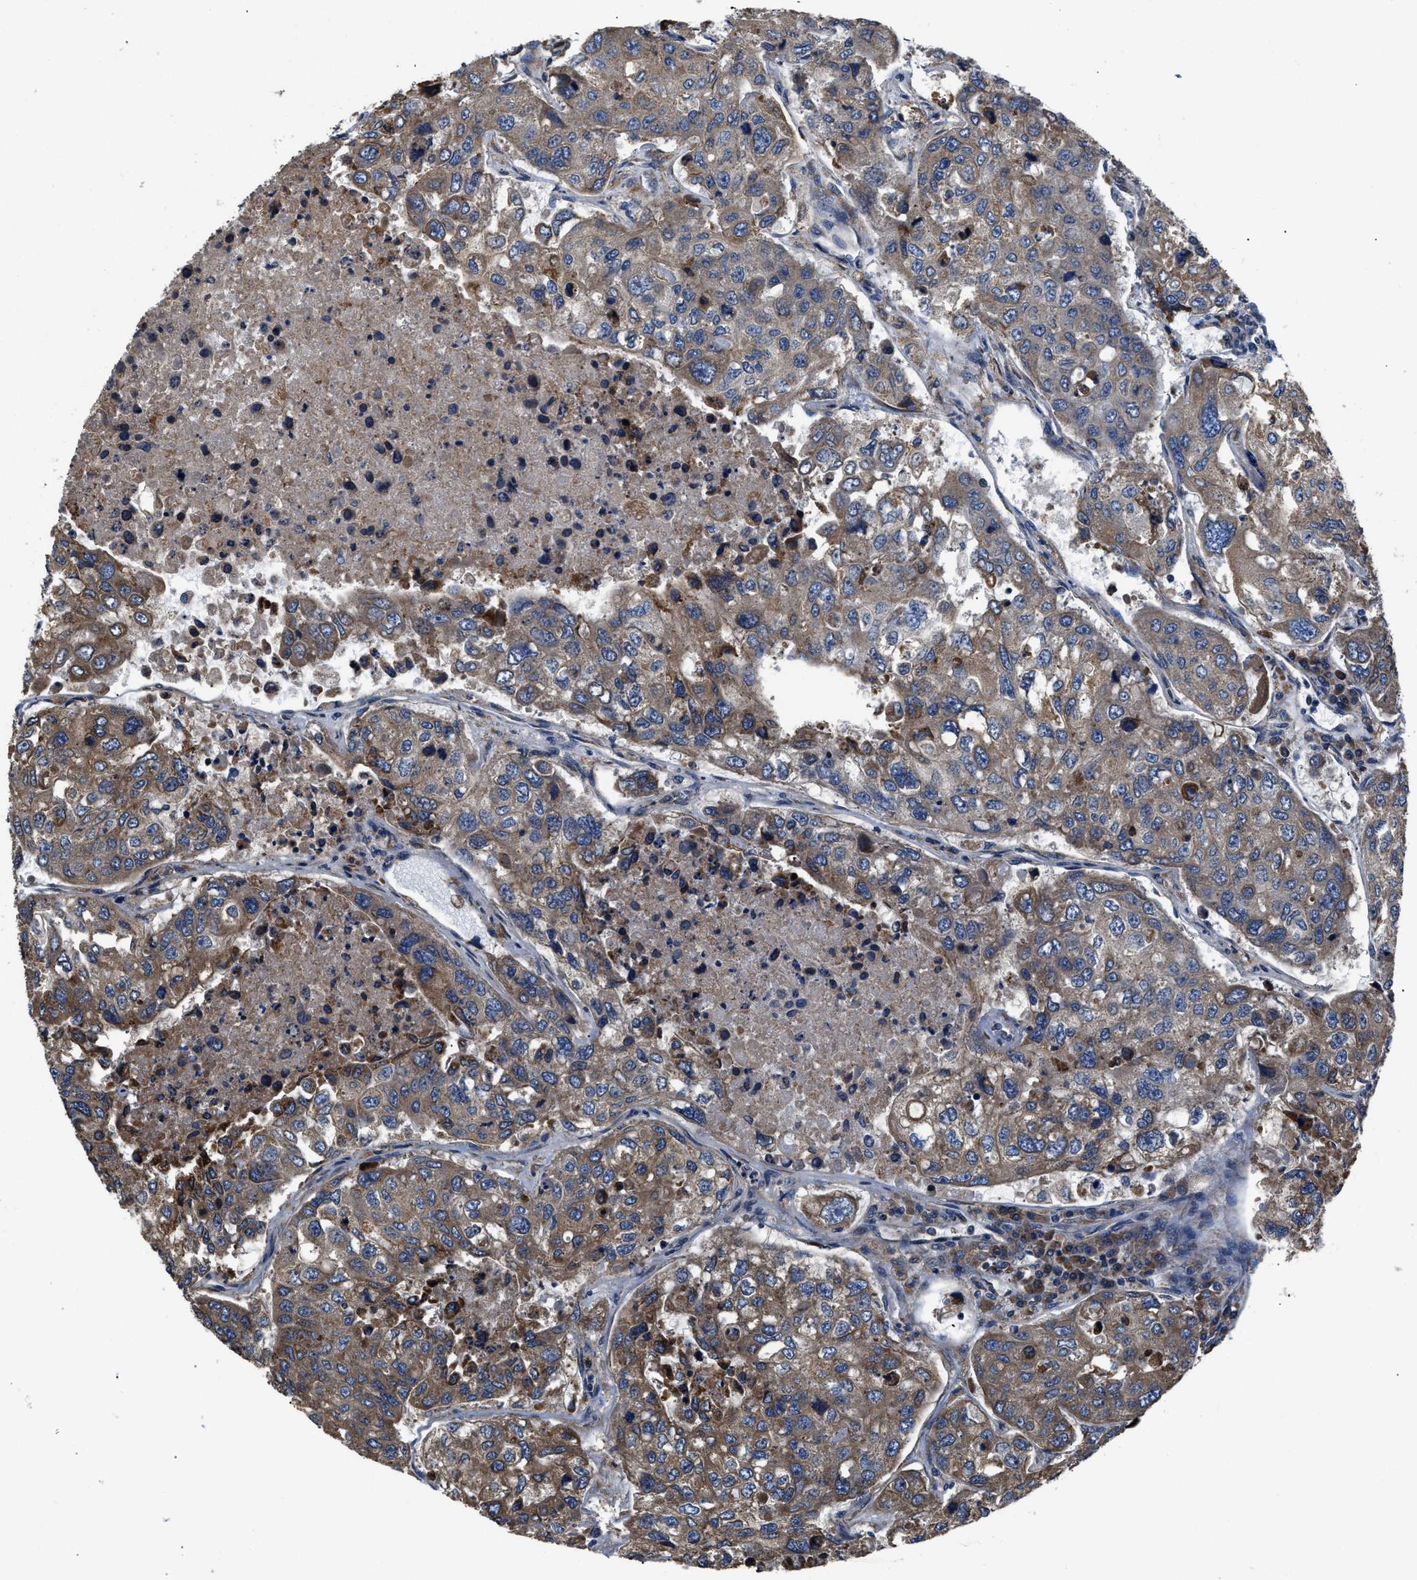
{"staining": {"intensity": "moderate", "quantity": ">75%", "location": "cytoplasmic/membranous"}, "tissue": "urothelial cancer", "cell_type": "Tumor cells", "image_type": "cancer", "snomed": [{"axis": "morphology", "description": "Urothelial carcinoma, High grade"}, {"axis": "topography", "description": "Lymph node"}, {"axis": "topography", "description": "Urinary bladder"}], "caption": "Human urothelial carcinoma (high-grade) stained for a protein (brown) displays moderate cytoplasmic/membranous positive expression in about >75% of tumor cells.", "gene": "CEP128", "patient": {"sex": "male", "age": 51}}